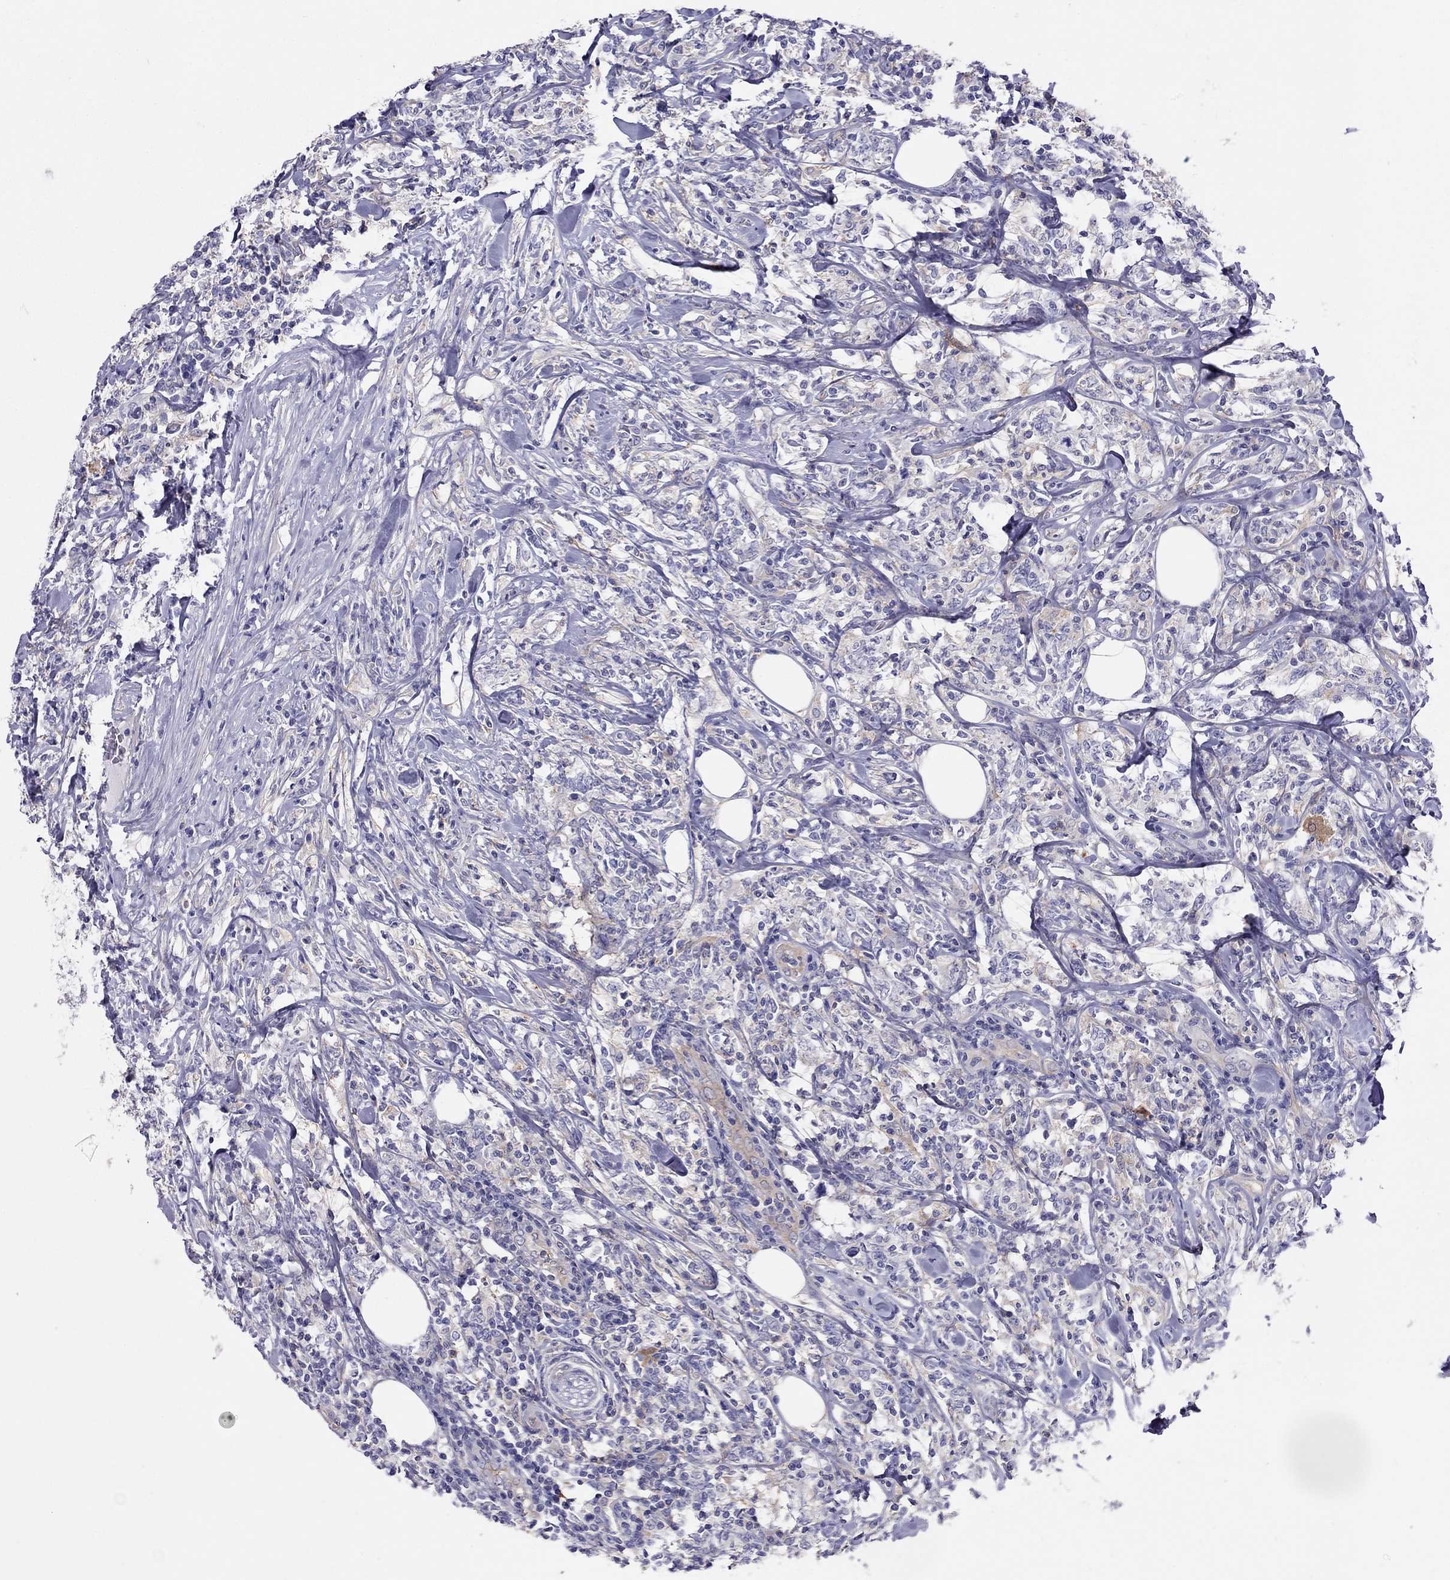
{"staining": {"intensity": "negative", "quantity": "none", "location": "none"}, "tissue": "lymphoma", "cell_type": "Tumor cells", "image_type": "cancer", "snomed": [{"axis": "morphology", "description": "Malignant lymphoma, non-Hodgkin's type, High grade"}, {"axis": "topography", "description": "Lymph node"}], "caption": "The IHC micrograph has no significant positivity in tumor cells of lymphoma tissue. The staining is performed using DAB brown chromogen with nuclei counter-stained in using hematoxylin.", "gene": "ALOX15B", "patient": {"sex": "female", "age": 84}}